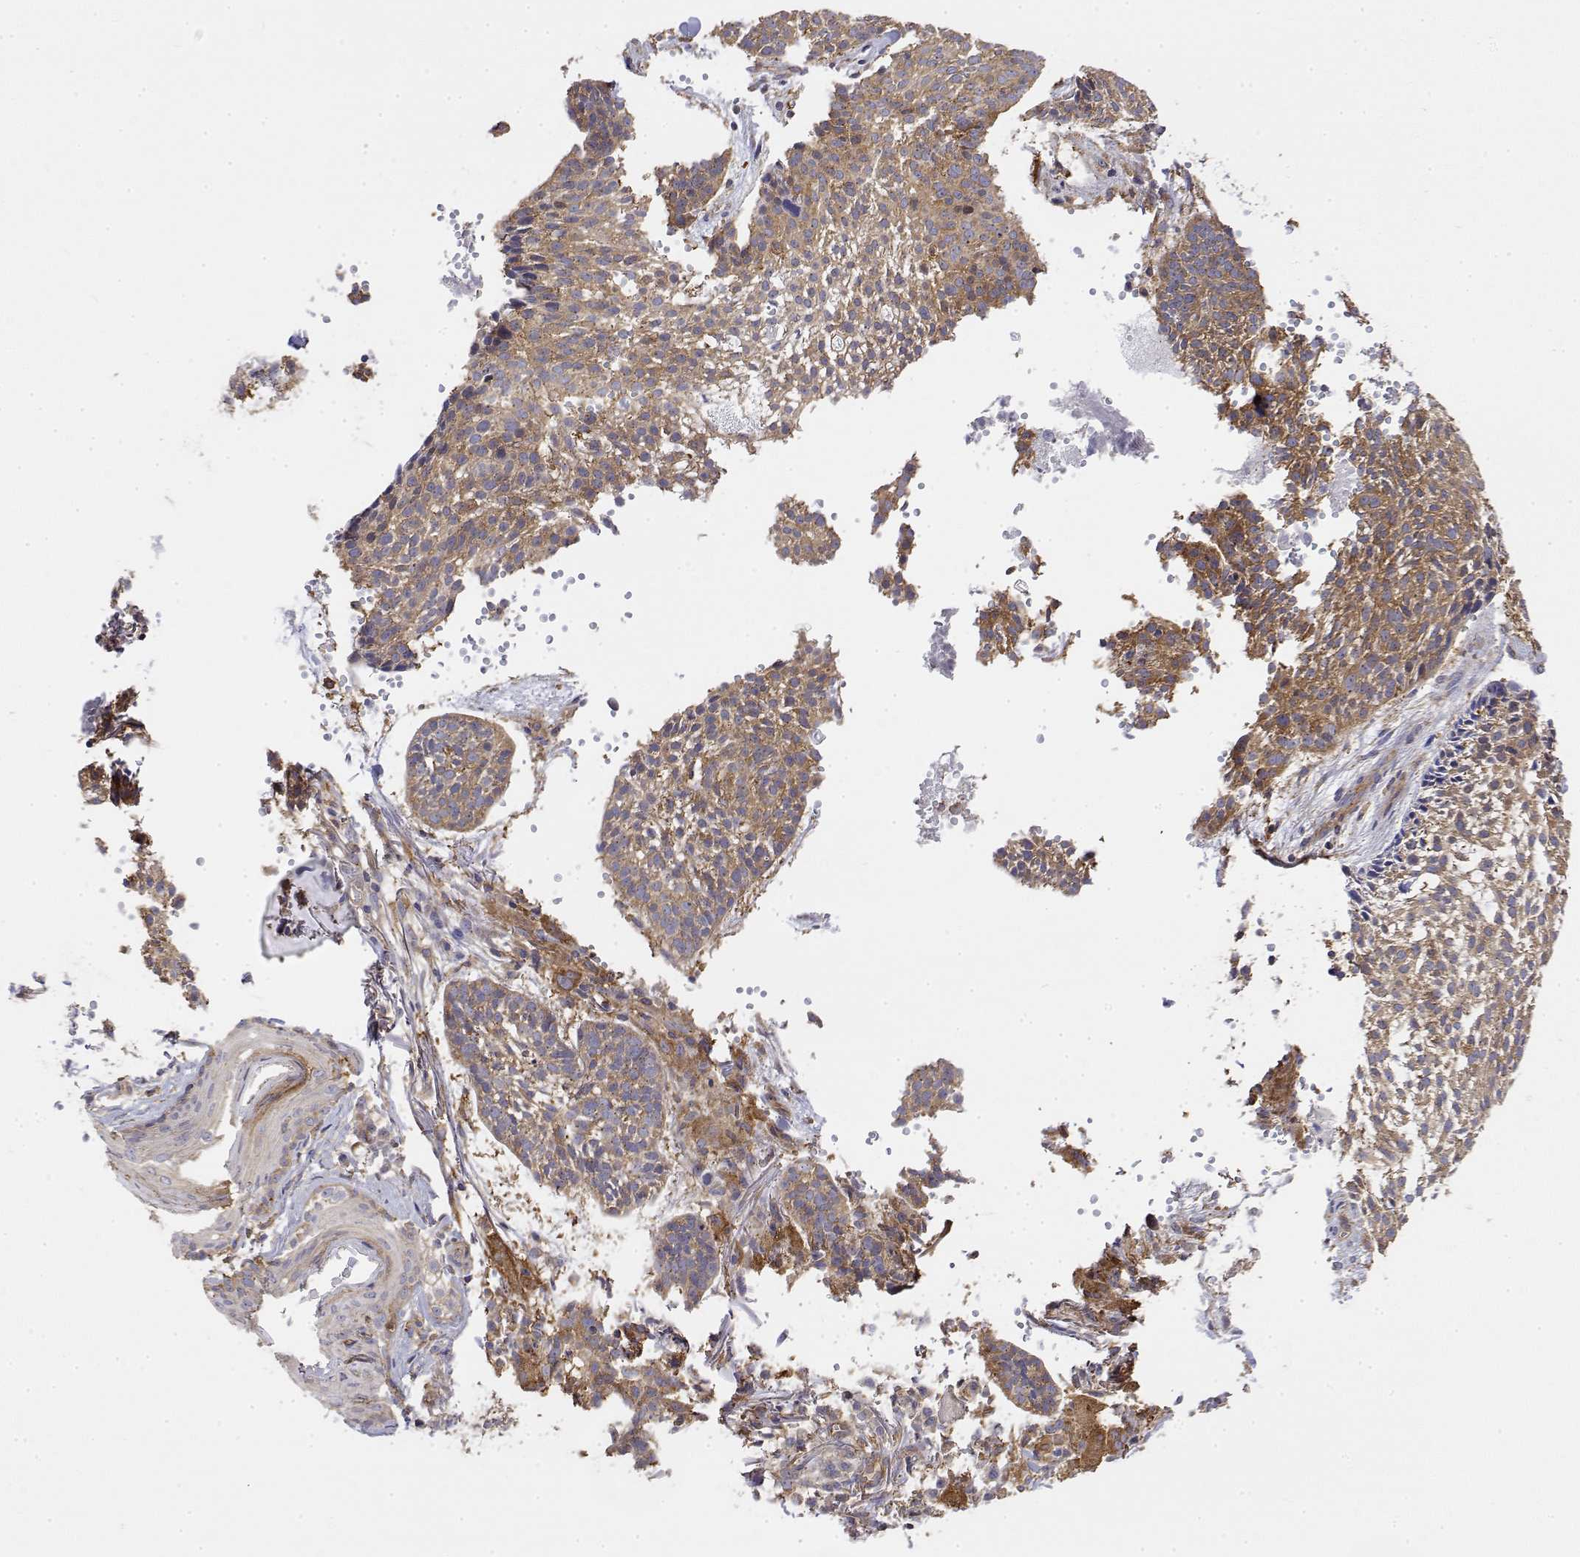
{"staining": {"intensity": "weak", "quantity": ">75%", "location": "cytoplasmic/membranous"}, "tissue": "skin cancer", "cell_type": "Tumor cells", "image_type": "cancer", "snomed": [{"axis": "morphology", "description": "Basal cell carcinoma"}, {"axis": "topography", "description": "Skin"}, {"axis": "topography", "description": "Skin of scalp"}], "caption": "Immunohistochemistry (IHC) staining of skin basal cell carcinoma, which demonstrates low levels of weak cytoplasmic/membranous expression in approximately >75% of tumor cells indicating weak cytoplasmic/membranous protein staining. The staining was performed using DAB (3,3'-diaminobenzidine) (brown) for protein detection and nuclei were counterstained in hematoxylin (blue).", "gene": "PACSIN2", "patient": {"sex": "female", "age": 45}}